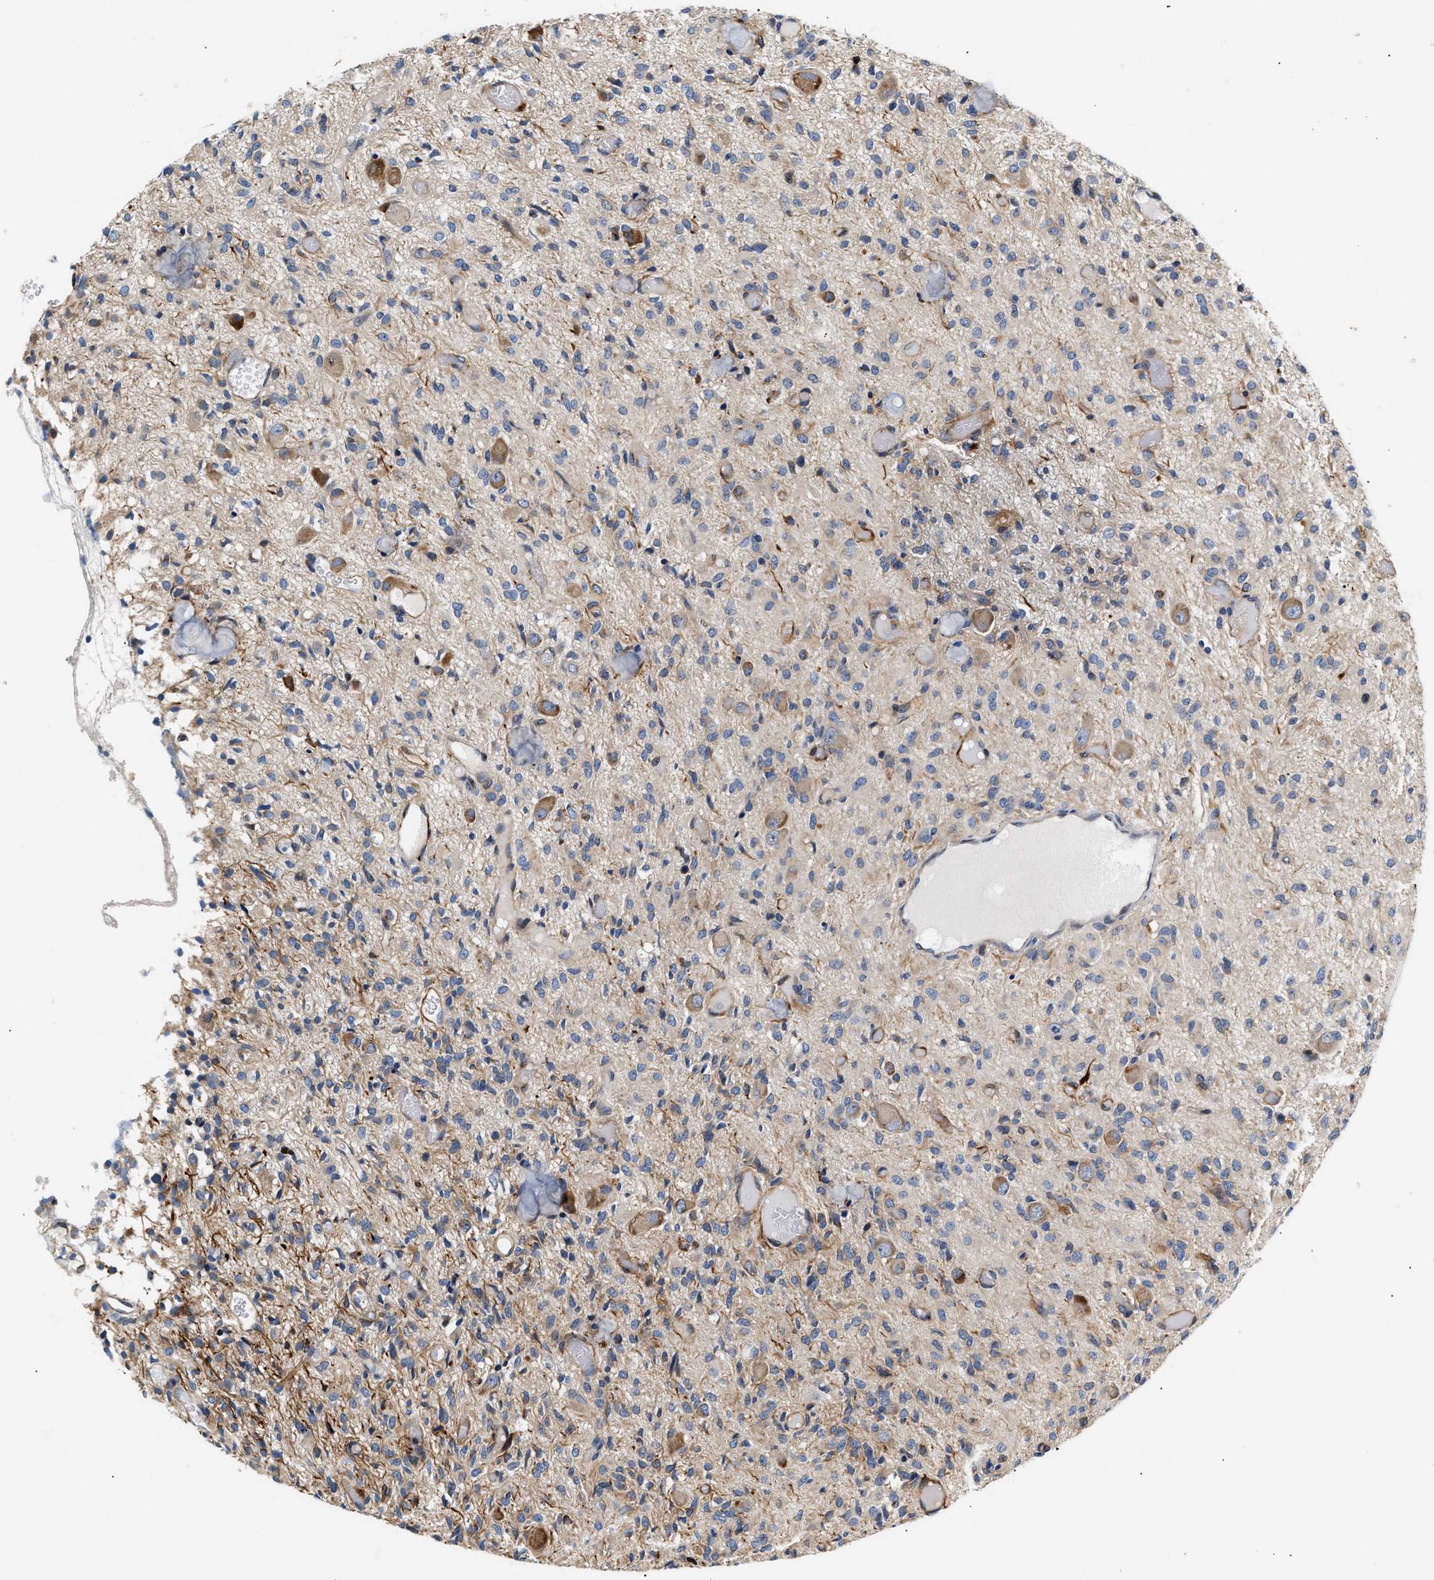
{"staining": {"intensity": "moderate", "quantity": "<25%", "location": "cytoplasmic/membranous"}, "tissue": "glioma", "cell_type": "Tumor cells", "image_type": "cancer", "snomed": [{"axis": "morphology", "description": "Glioma, malignant, High grade"}, {"axis": "topography", "description": "Brain"}], "caption": "High-grade glioma (malignant) stained with a brown dye shows moderate cytoplasmic/membranous positive staining in approximately <25% of tumor cells.", "gene": "IFT74", "patient": {"sex": "female", "age": 59}}